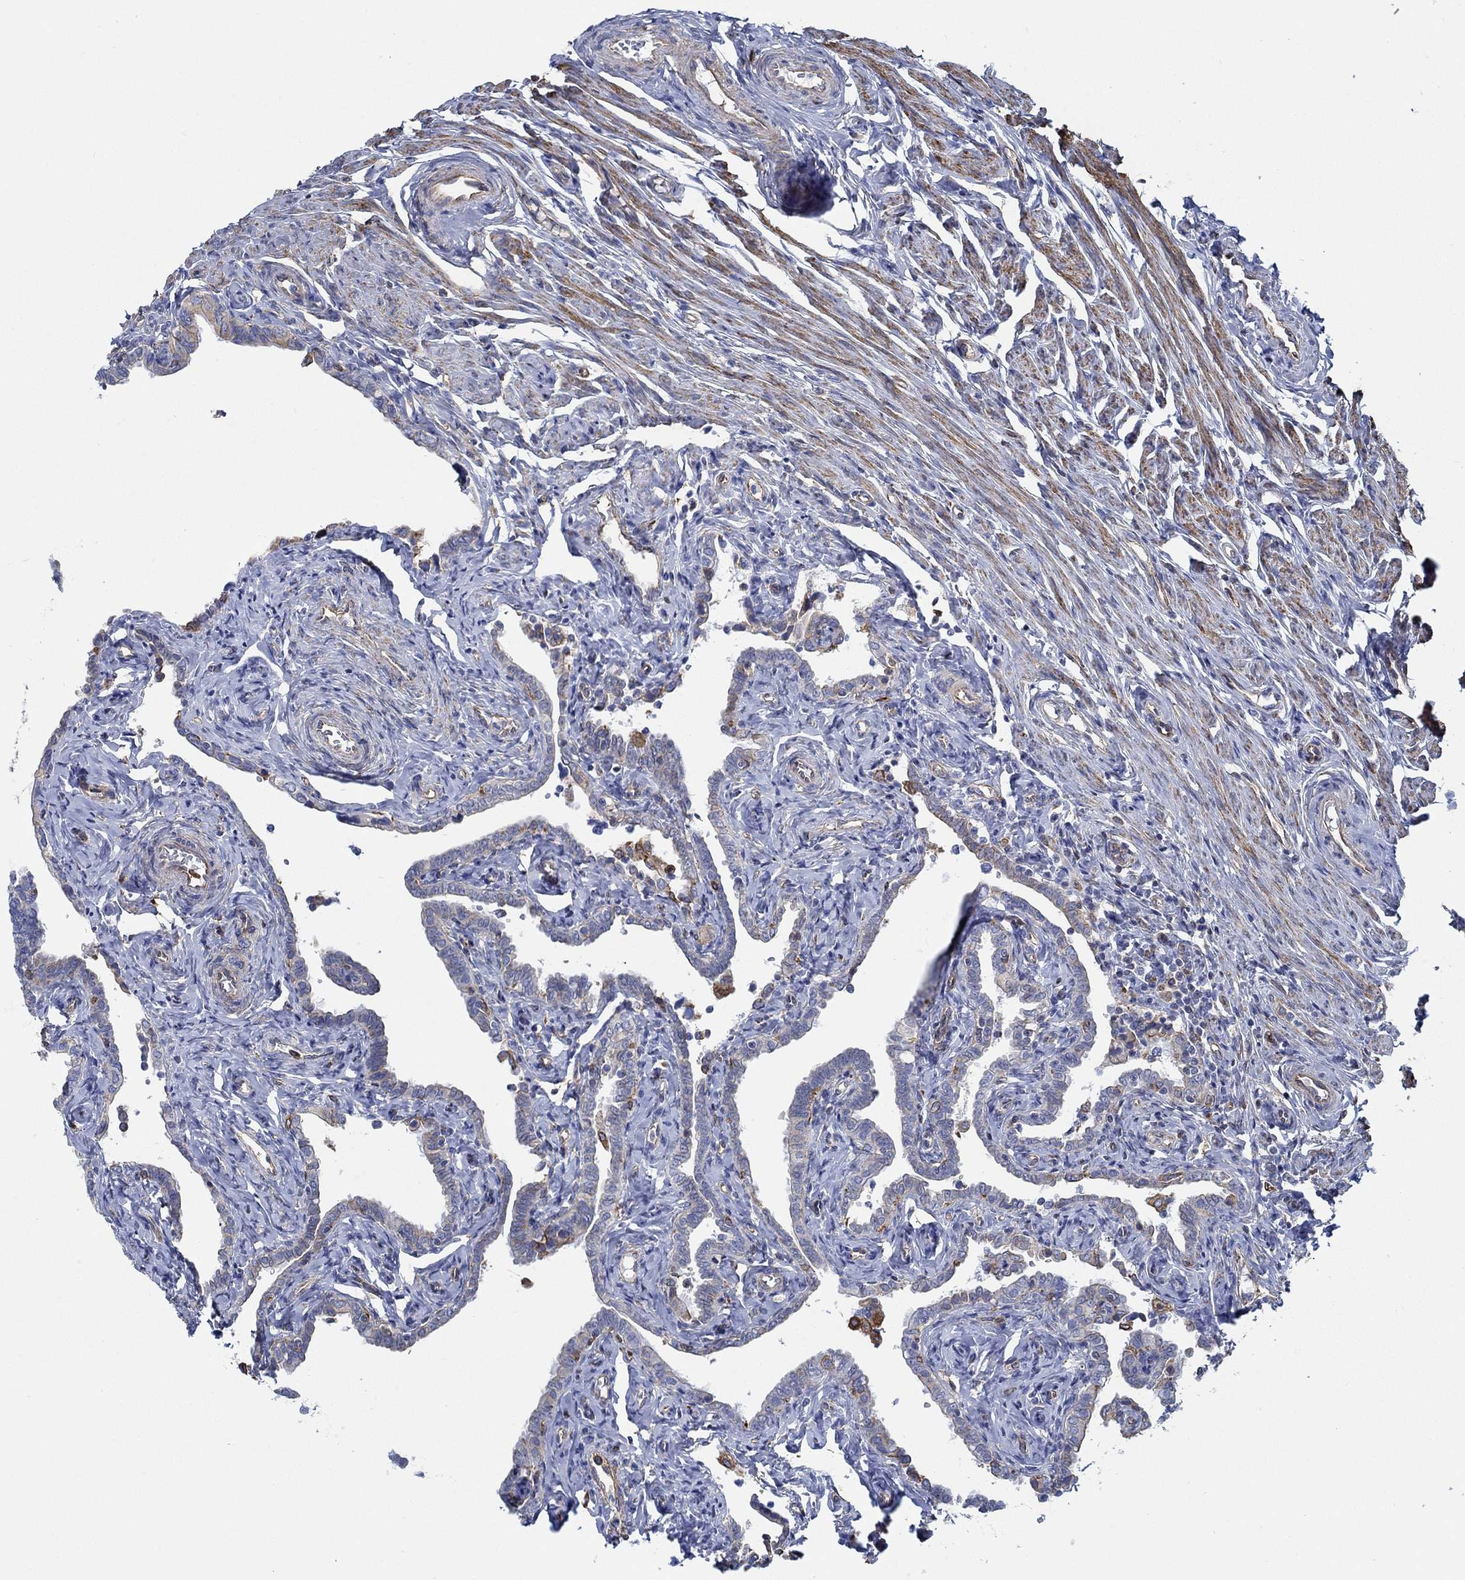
{"staining": {"intensity": "strong", "quantity": "<25%", "location": "cytoplasmic/membranous"}, "tissue": "fallopian tube", "cell_type": "Glandular cells", "image_type": "normal", "snomed": [{"axis": "morphology", "description": "Normal tissue, NOS"}, {"axis": "topography", "description": "Fallopian tube"}, {"axis": "topography", "description": "Ovary"}], "caption": "A brown stain shows strong cytoplasmic/membranous positivity of a protein in glandular cells of unremarkable human fallopian tube.", "gene": "STC2", "patient": {"sex": "female", "age": 54}}